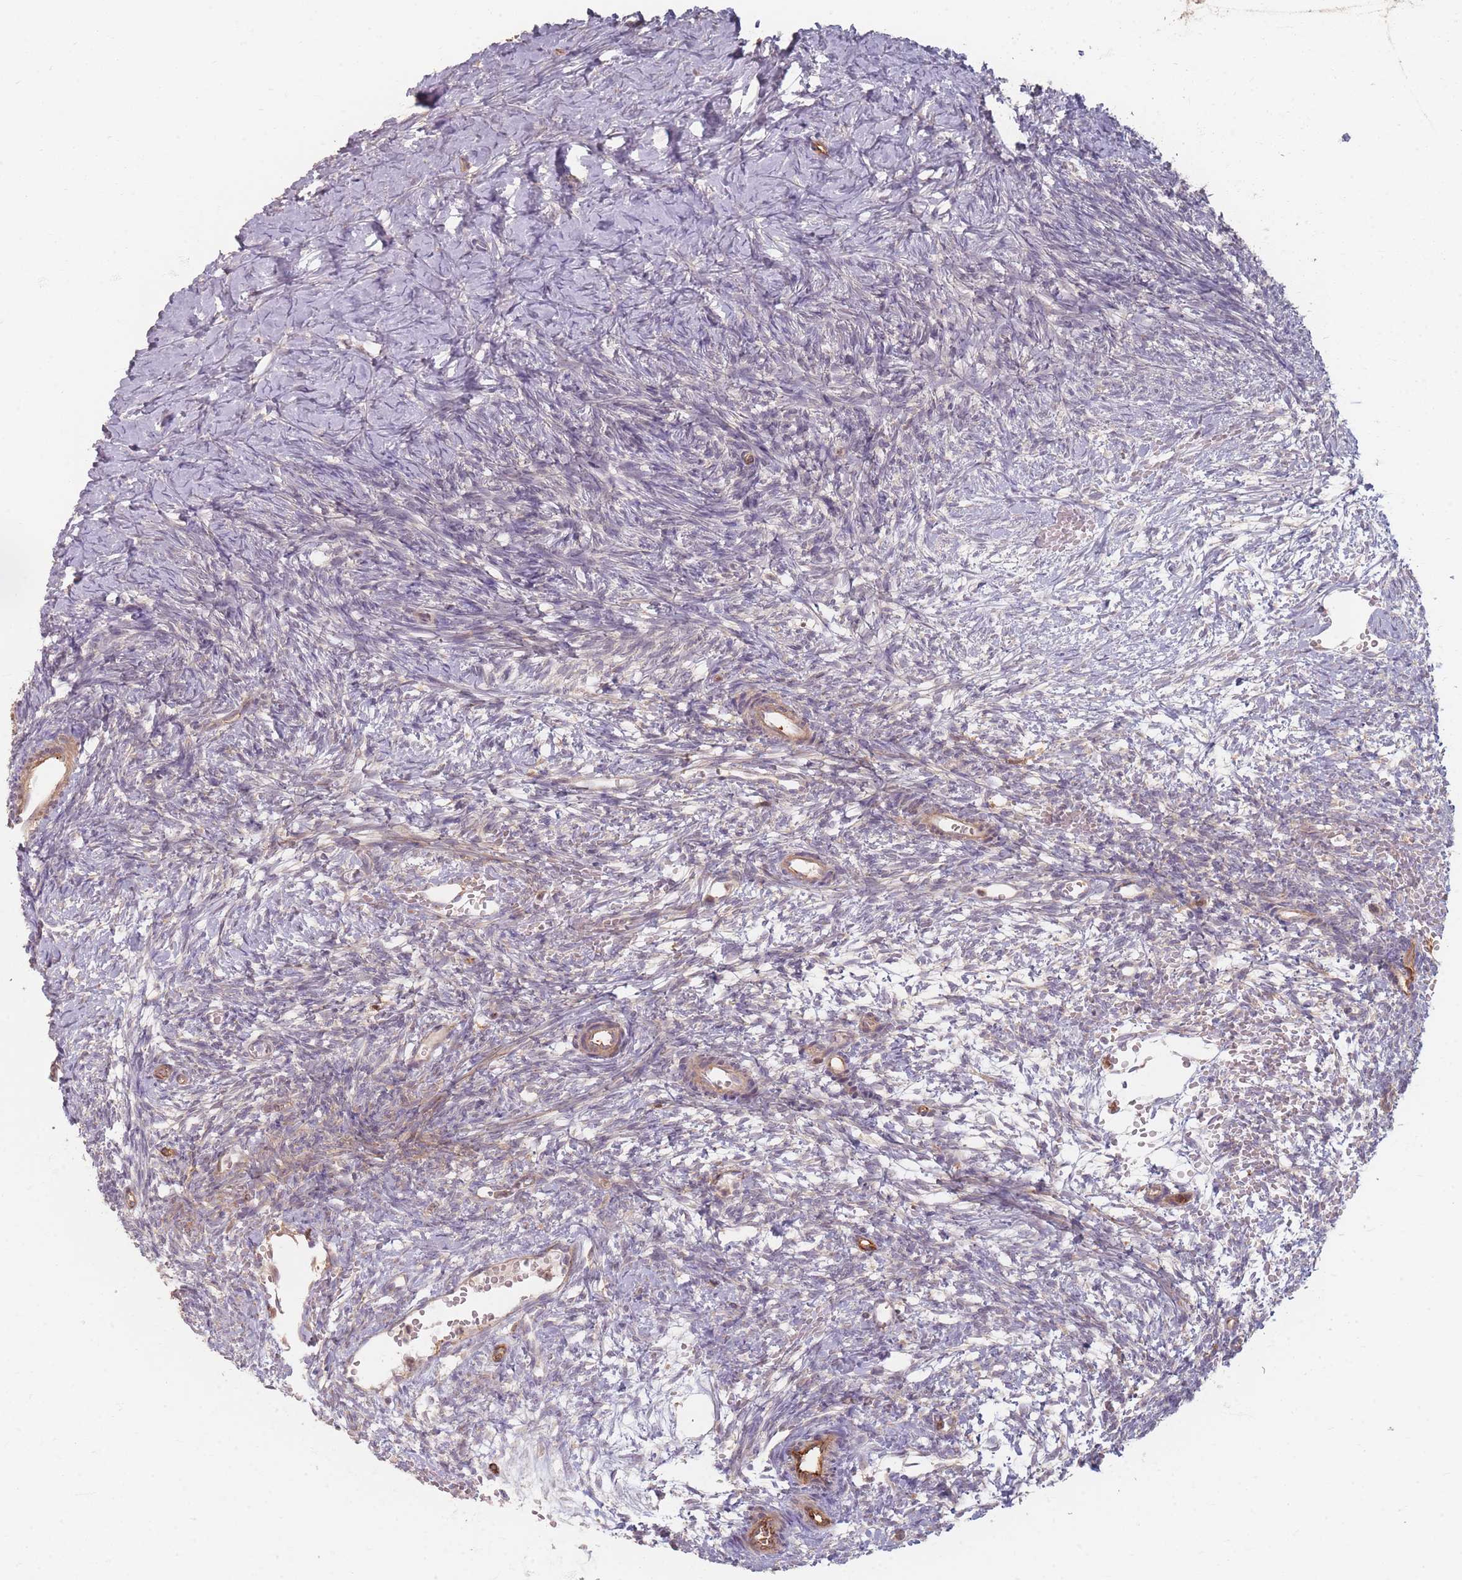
{"staining": {"intensity": "negative", "quantity": "none", "location": "none"}, "tissue": "ovary", "cell_type": "Ovarian stroma cells", "image_type": "normal", "snomed": [{"axis": "morphology", "description": "Normal tissue, NOS"}, {"axis": "topography", "description": "Ovary"}], "caption": "A histopathology image of ovary stained for a protein reveals no brown staining in ovarian stroma cells.", "gene": "MRPS6", "patient": {"sex": "female", "age": 39}}